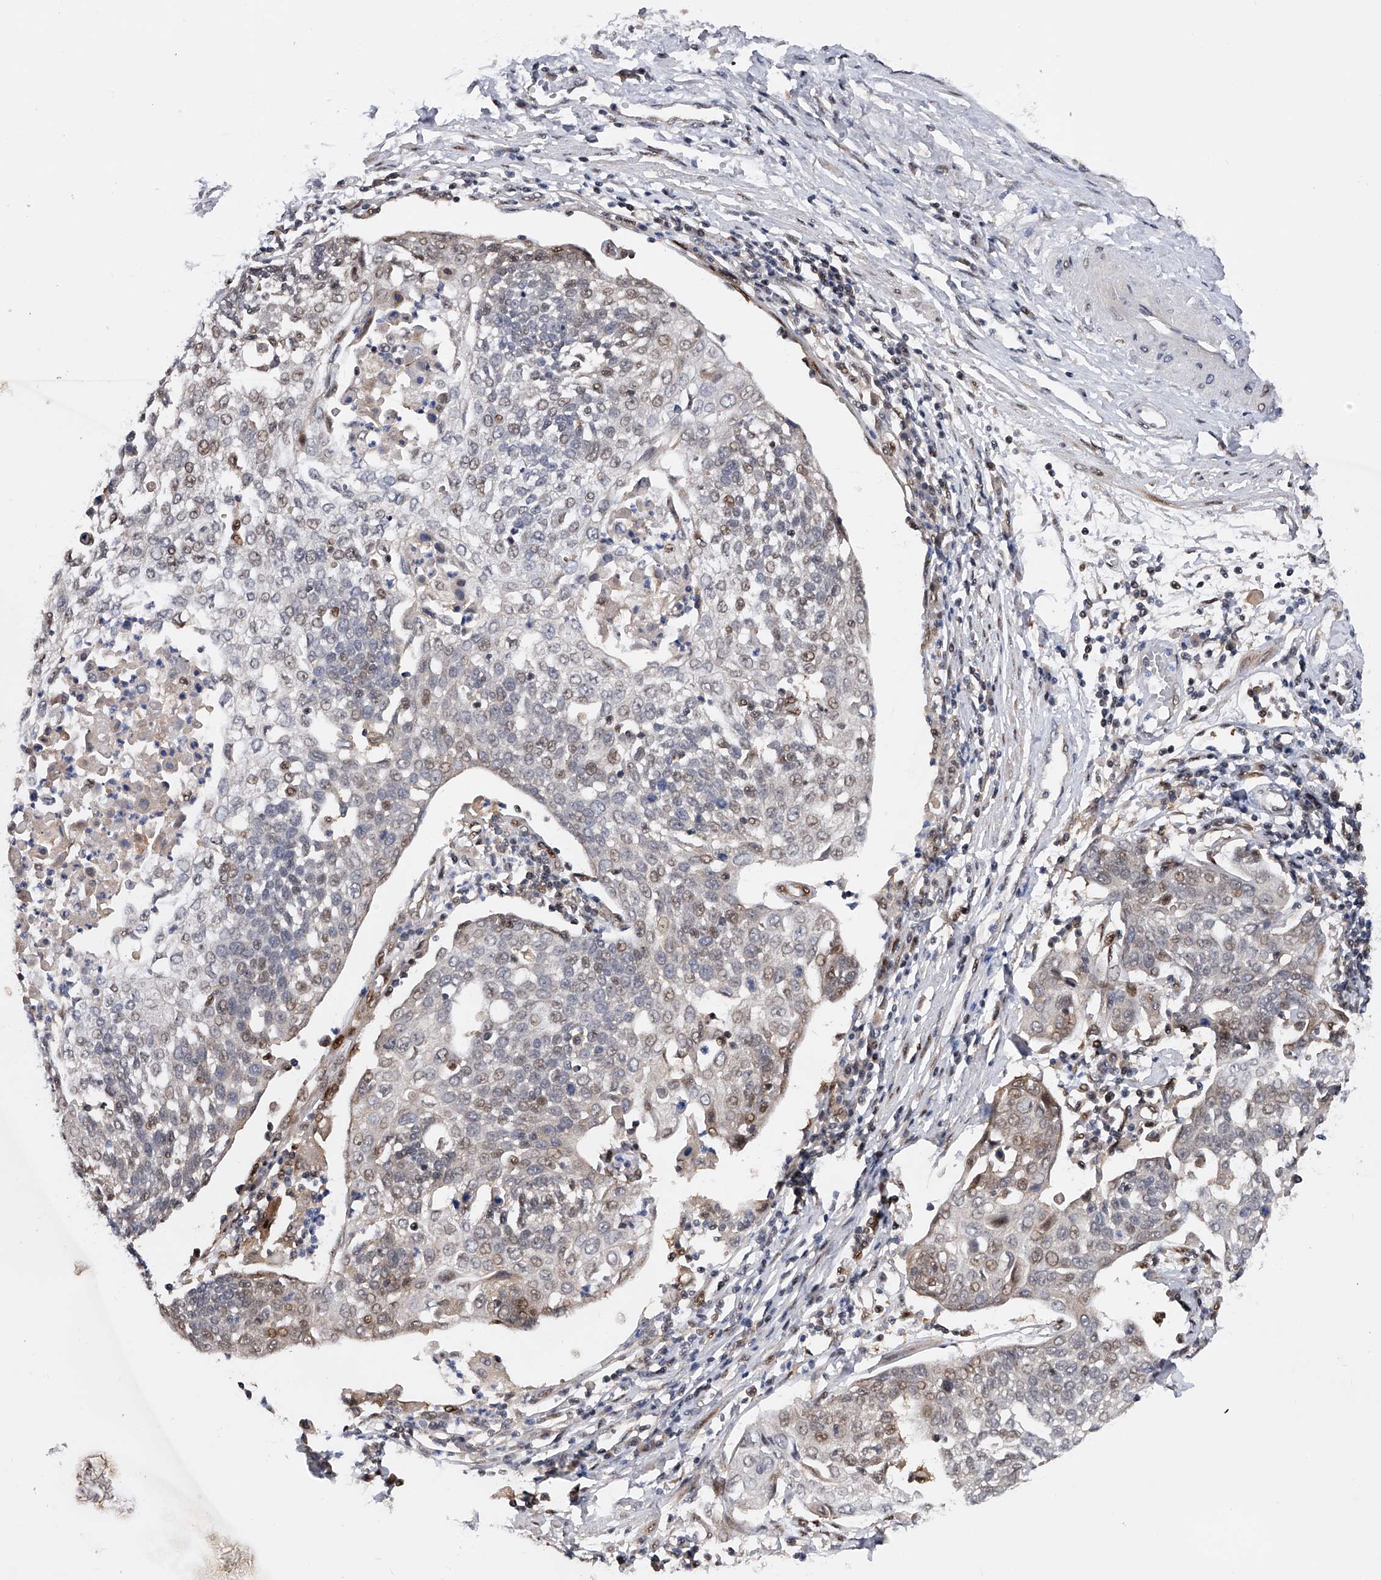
{"staining": {"intensity": "weak", "quantity": "<25%", "location": "cytoplasmic/membranous,nuclear"}, "tissue": "cervical cancer", "cell_type": "Tumor cells", "image_type": "cancer", "snomed": [{"axis": "morphology", "description": "Squamous cell carcinoma, NOS"}, {"axis": "topography", "description": "Cervix"}], "caption": "A micrograph of cervical cancer stained for a protein exhibits no brown staining in tumor cells.", "gene": "RWDD2A", "patient": {"sex": "female", "age": 34}}